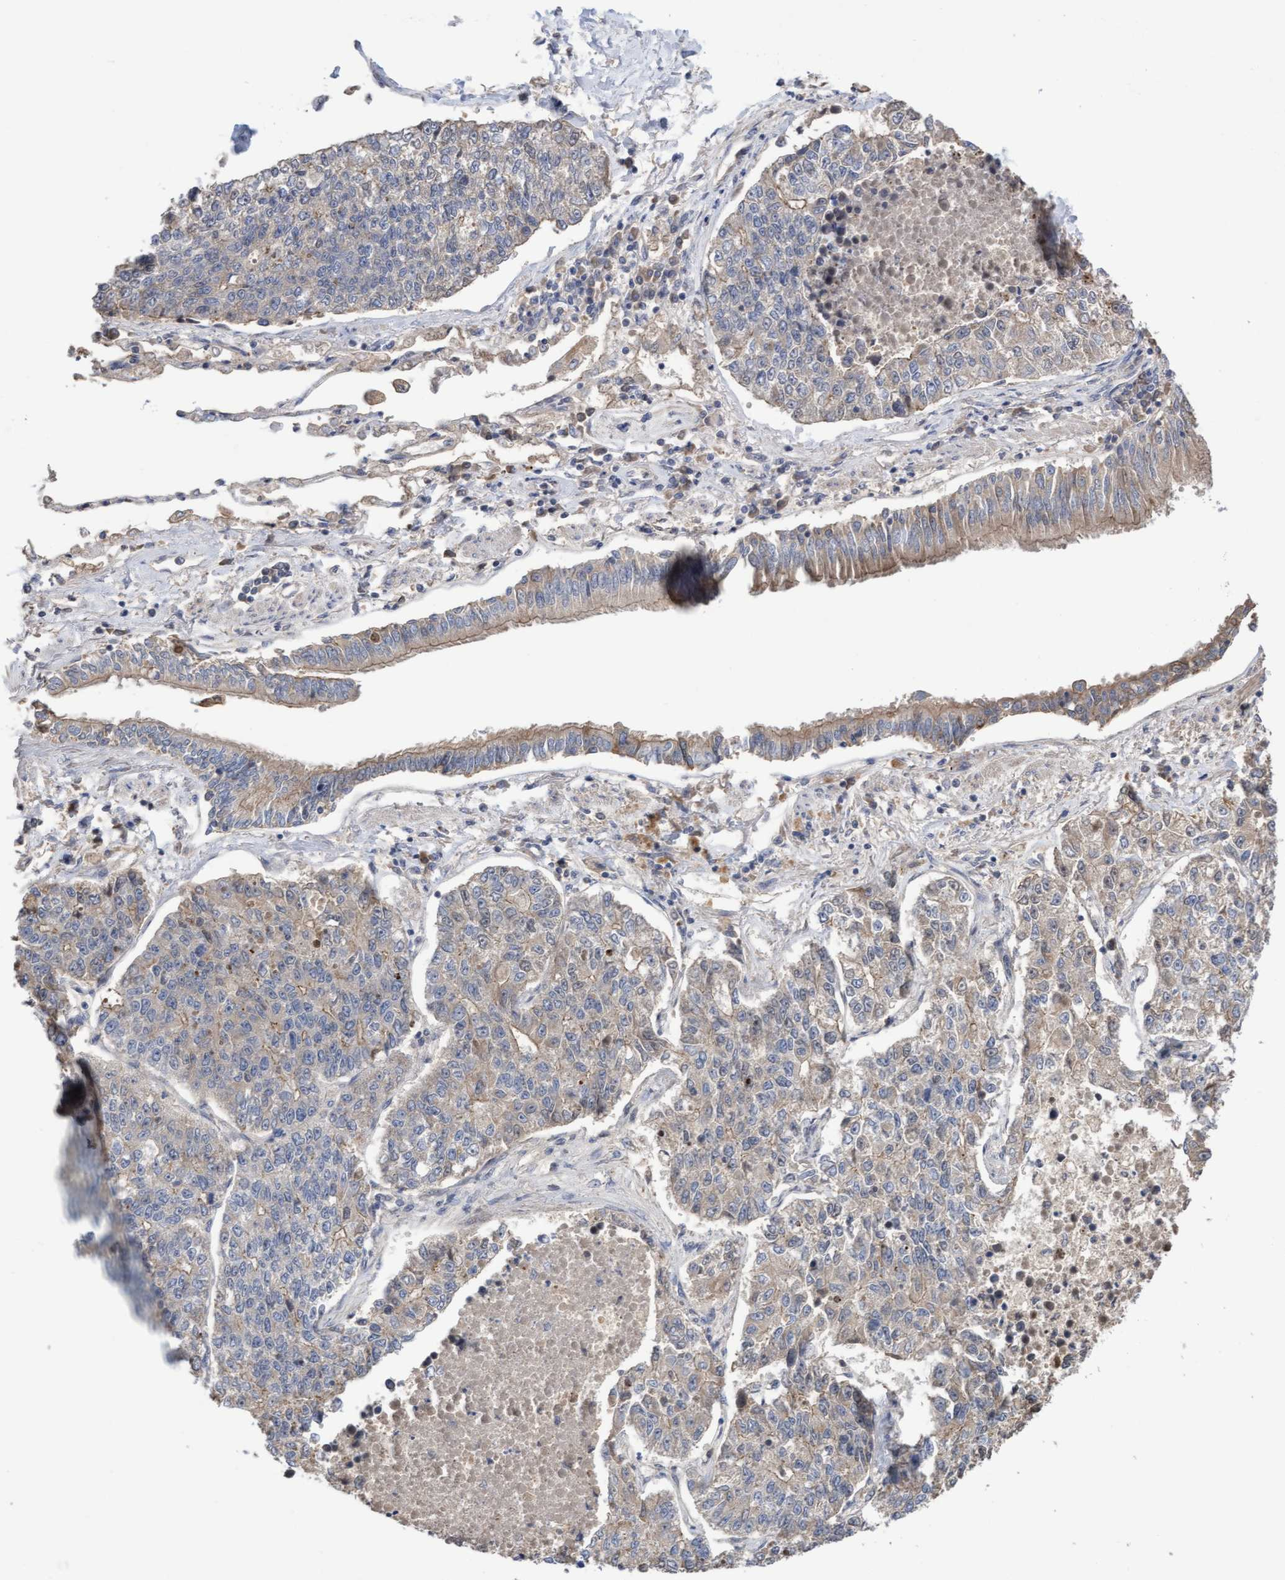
{"staining": {"intensity": "weak", "quantity": "<25%", "location": "cytoplasmic/membranous"}, "tissue": "lung cancer", "cell_type": "Tumor cells", "image_type": "cancer", "snomed": [{"axis": "morphology", "description": "Adenocarcinoma, NOS"}, {"axis": "topography", "description": "Lung"}], "caption": "This is an IHC micrograph of human adenocarcinoma (lung). There is no expression in tumor cells.", "gene": "COBL", "patient": {"sex": "male", "age": 49}}